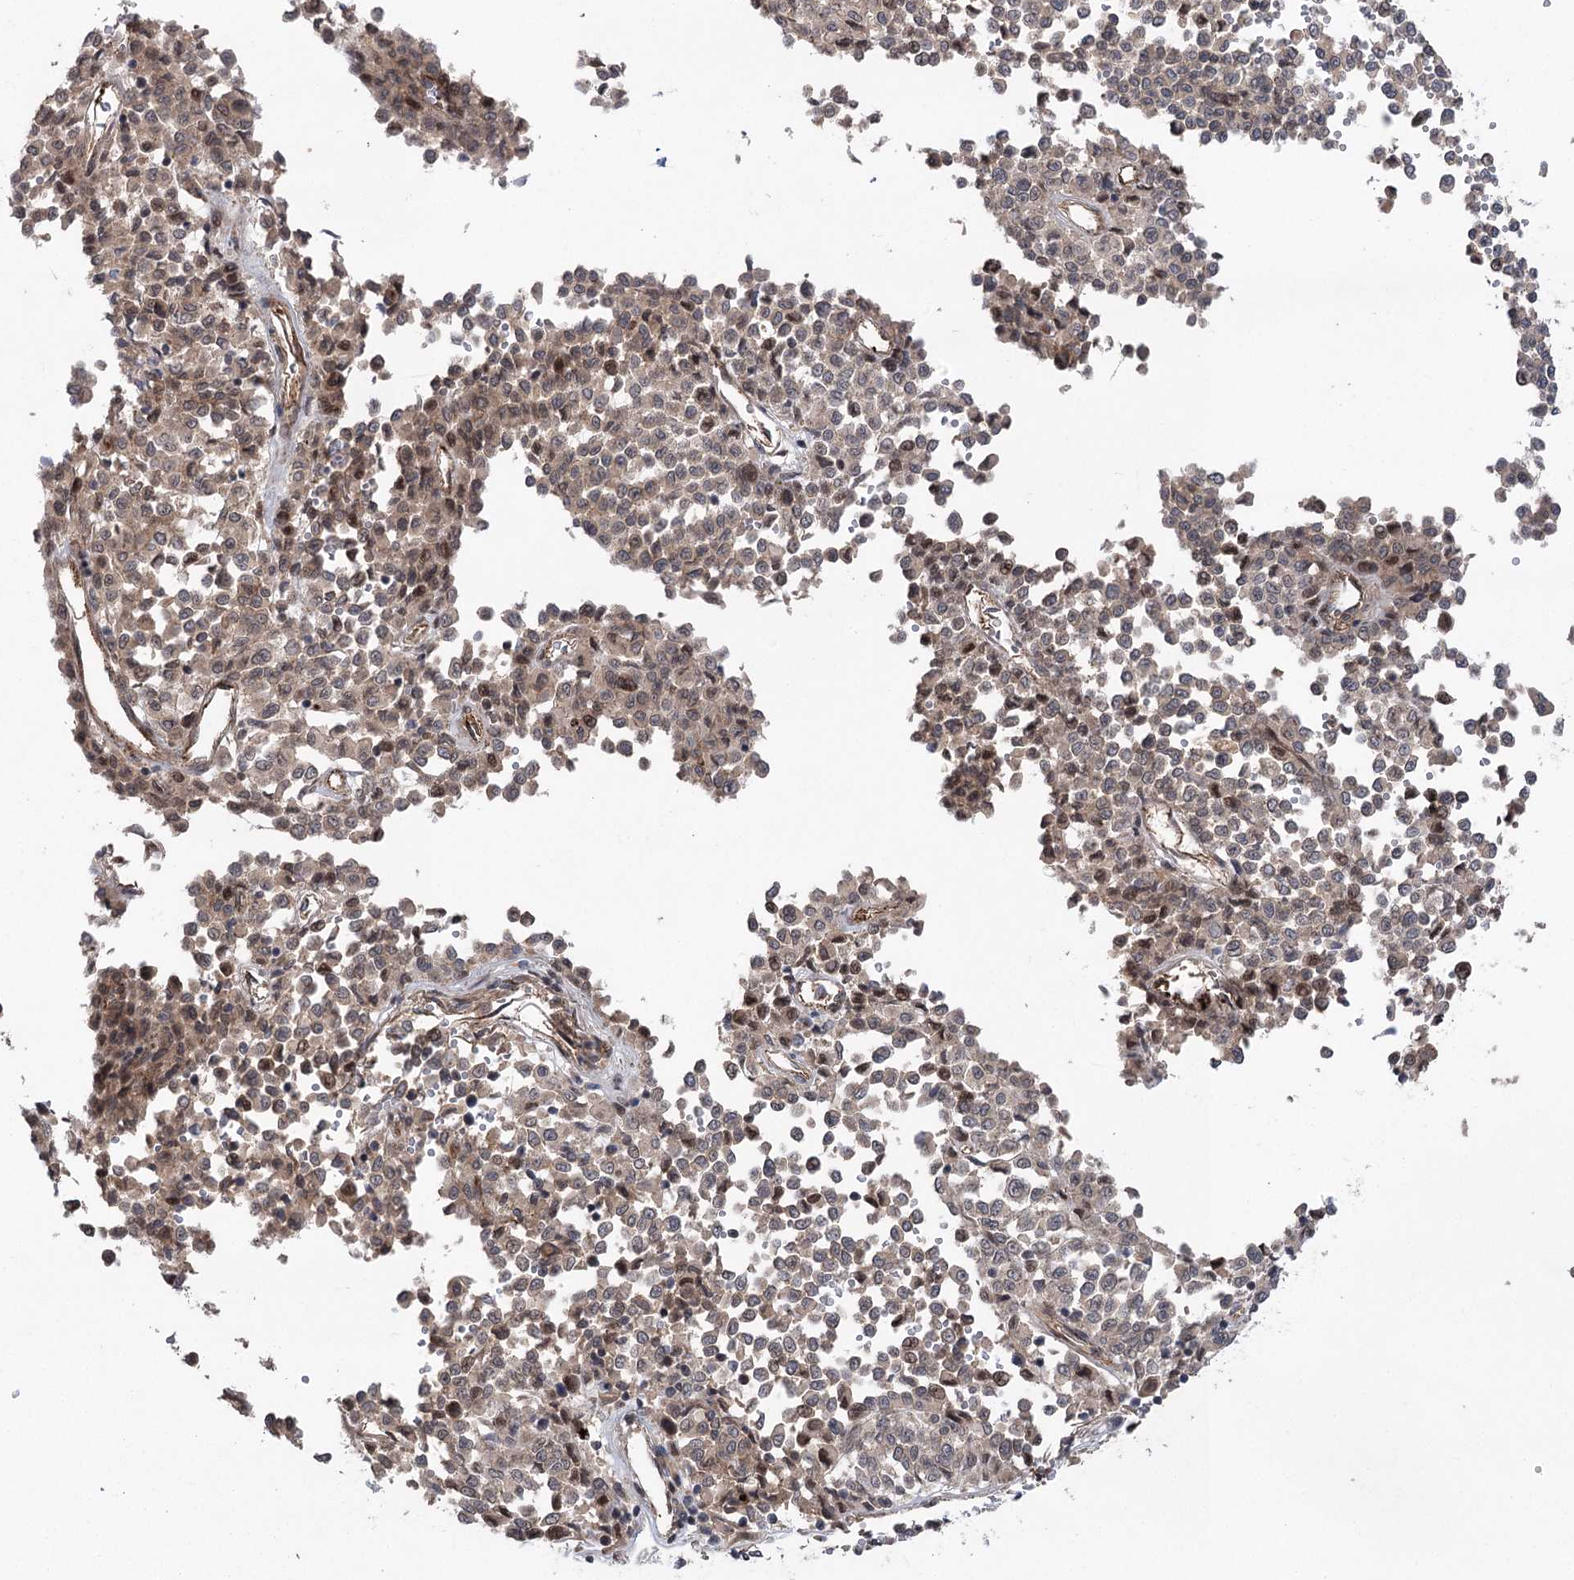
{"staining": {"intensity": "weak", "quantity": "25%-75%", "location": "cytoplasmic/membranous"}, "tissue": "melanoma", "cell_type": "Tumor cells", "image_type": "cancer", "snomed": [{"axis": "morphology", "description": "Malignant melanoma, Metastatic site"}, {"axis": "topography", "description": "Pancreas"}], "caption": "Melanoma stained for a protein demonstrates weak cytoplasmic/membranous positivity in tumor cells. Nuclei are stained in blue.", "gene": "METTL24", "patient": {"sex": "female", "age": 30}}